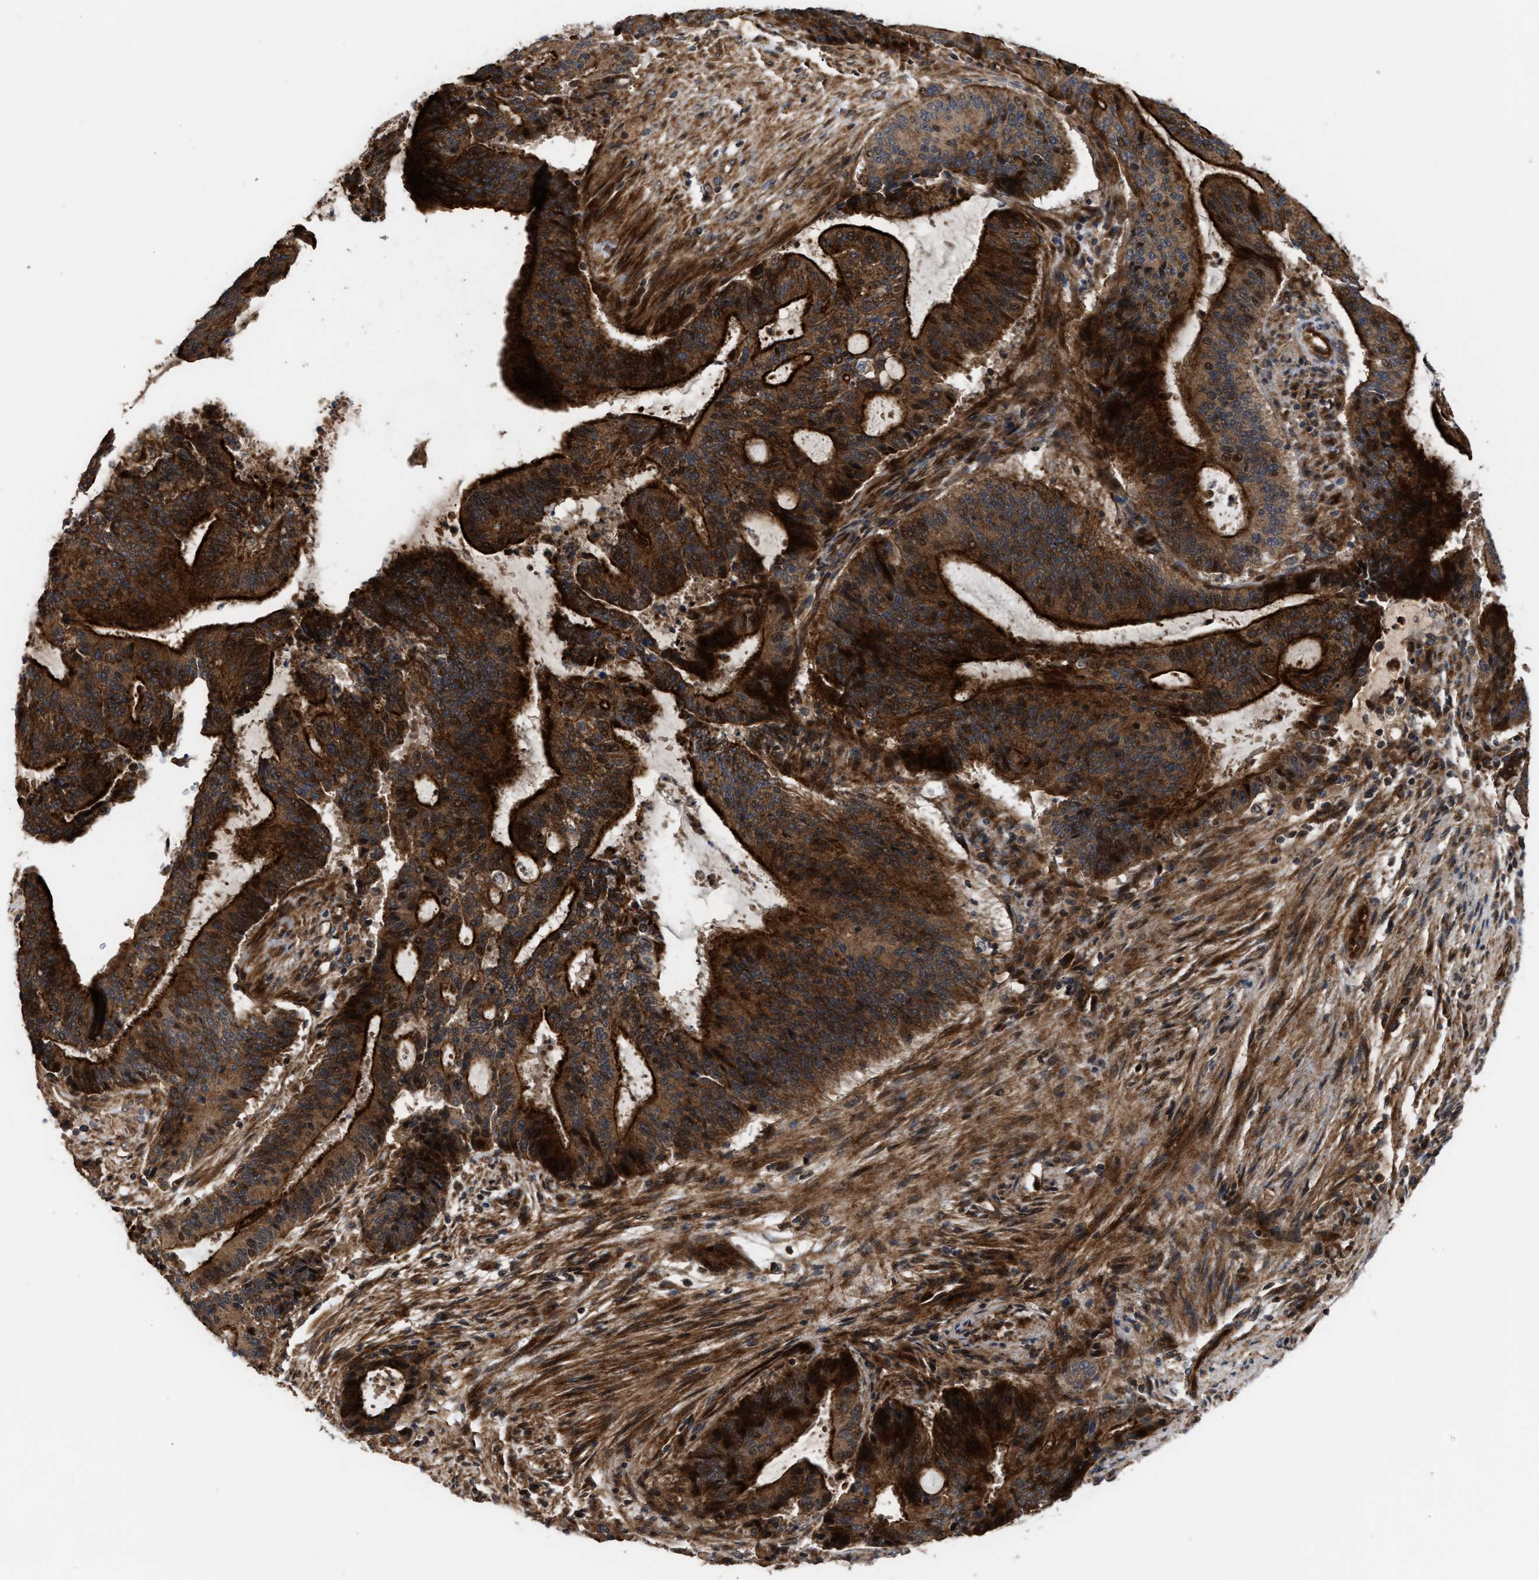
{"staining": {"intensity": "strong", "quantity": ">75%", "location": "cytoplasmic/membranous"}, "tissue": "liver cancer", "cell_type": "Tumor cells", "image_type": "cancer", "snomed": [{"axis": "morphology", "description": "Cholangiocarcinoma"}, {"axis": "topography", "description": "Liver"}], "caption": "Brown immunohistochemical staining in human liver cancer (cholangiocarcinoma) reveals strong cytoplasmic/membranous expression in about >75% of tumor cells.", "gene": "STAU1", "patient": {"sex": "female", "age": 73}}